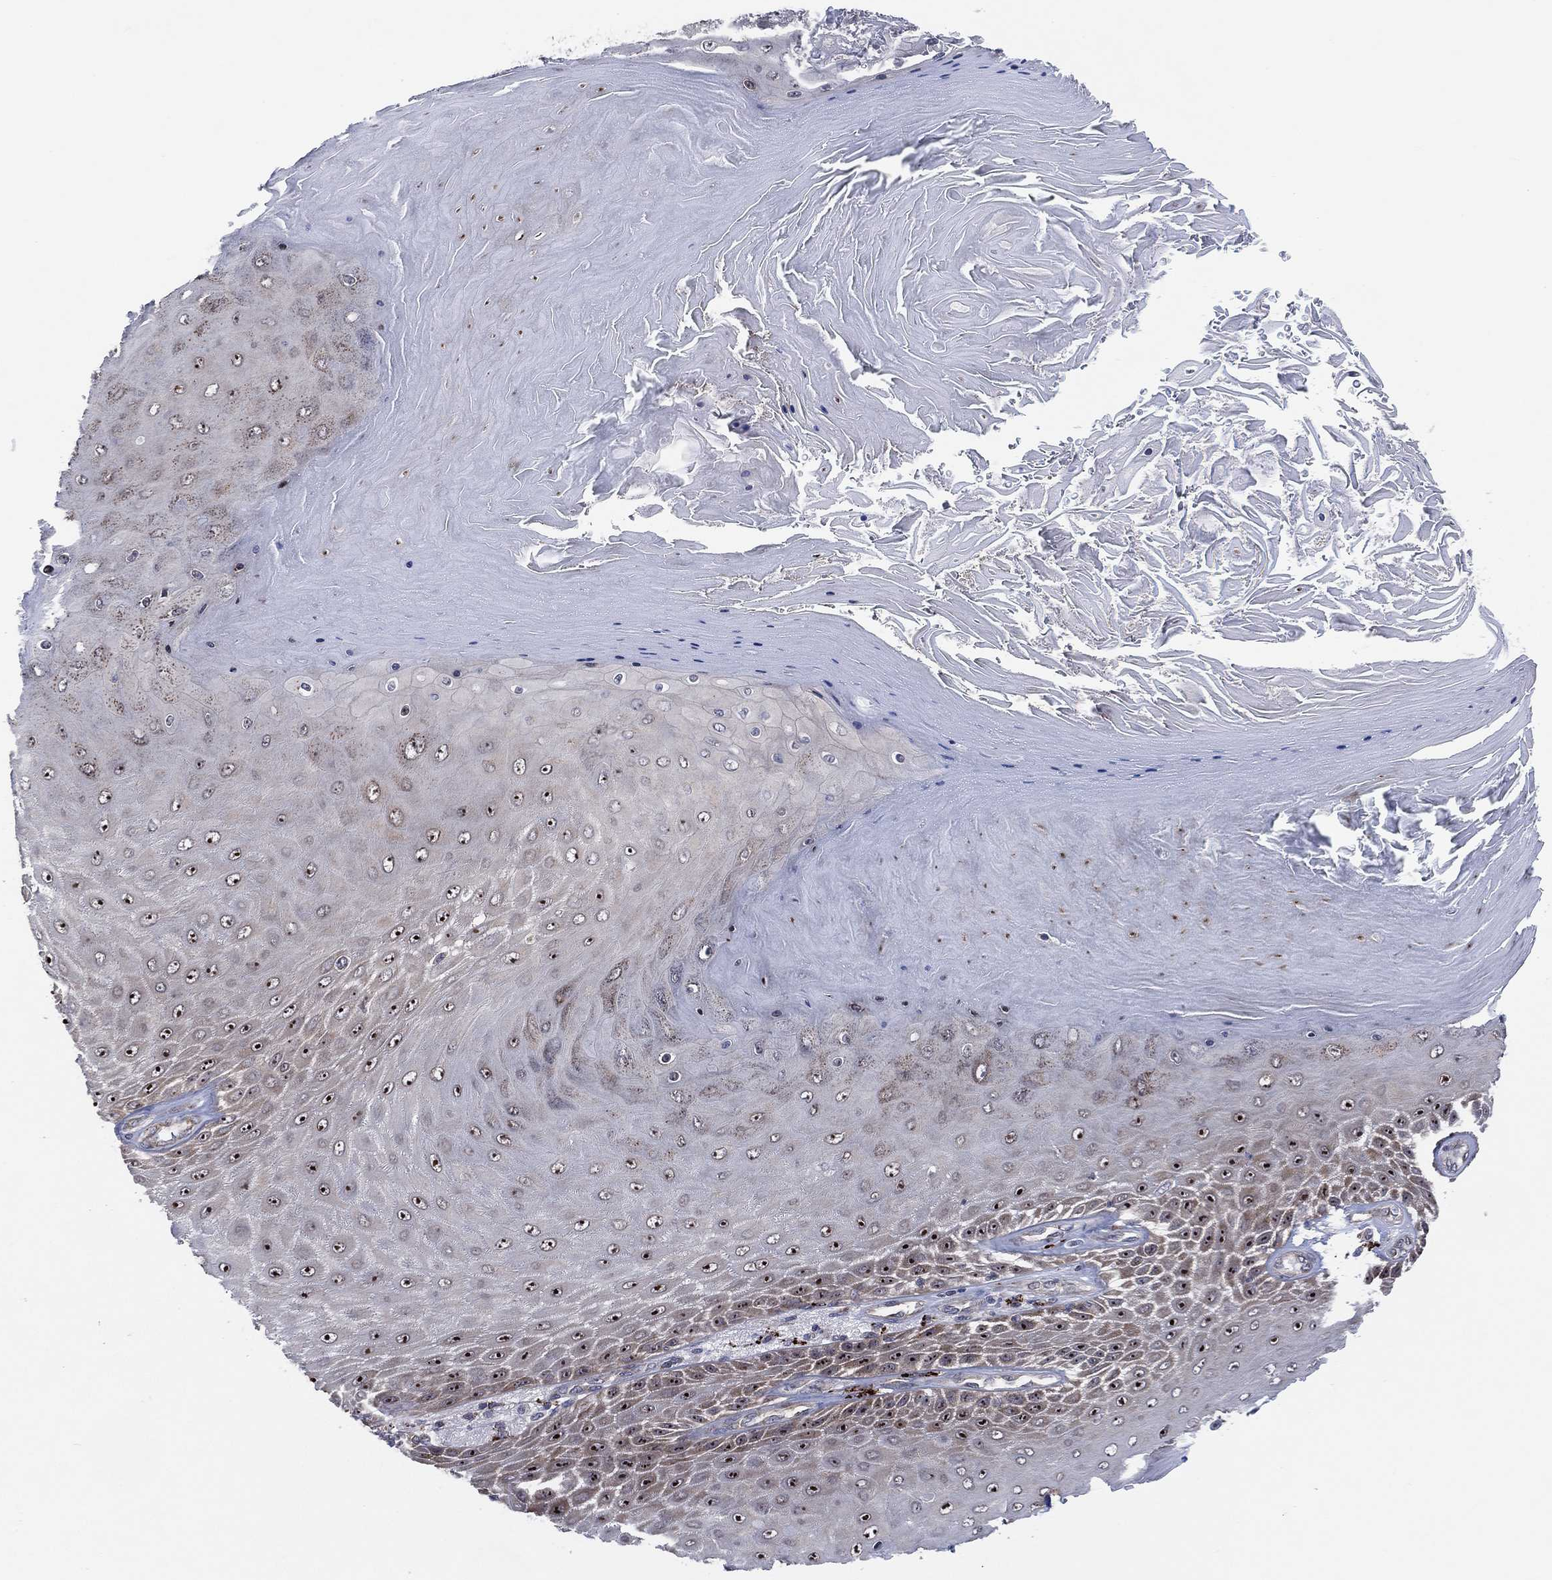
{"staining": {"intensity": "negative", "quantity": "none", "location": "none"}, "tissue": "skin cancer", "cell_type": "Tumor cells", "image_type": "cancer", "snomed": [{"axis": "morphology", "description": "Squamous cell carcinoma, NOS"}, {"axis": "topography", "description": "Skin"}], "caption": "A high-resolution image shows immunohistochemistry staining of skin cancer, which shows no significant staining in tumor cells.", "gene": "FAM104A", "patient": {"sex": "male", "age": 62}}